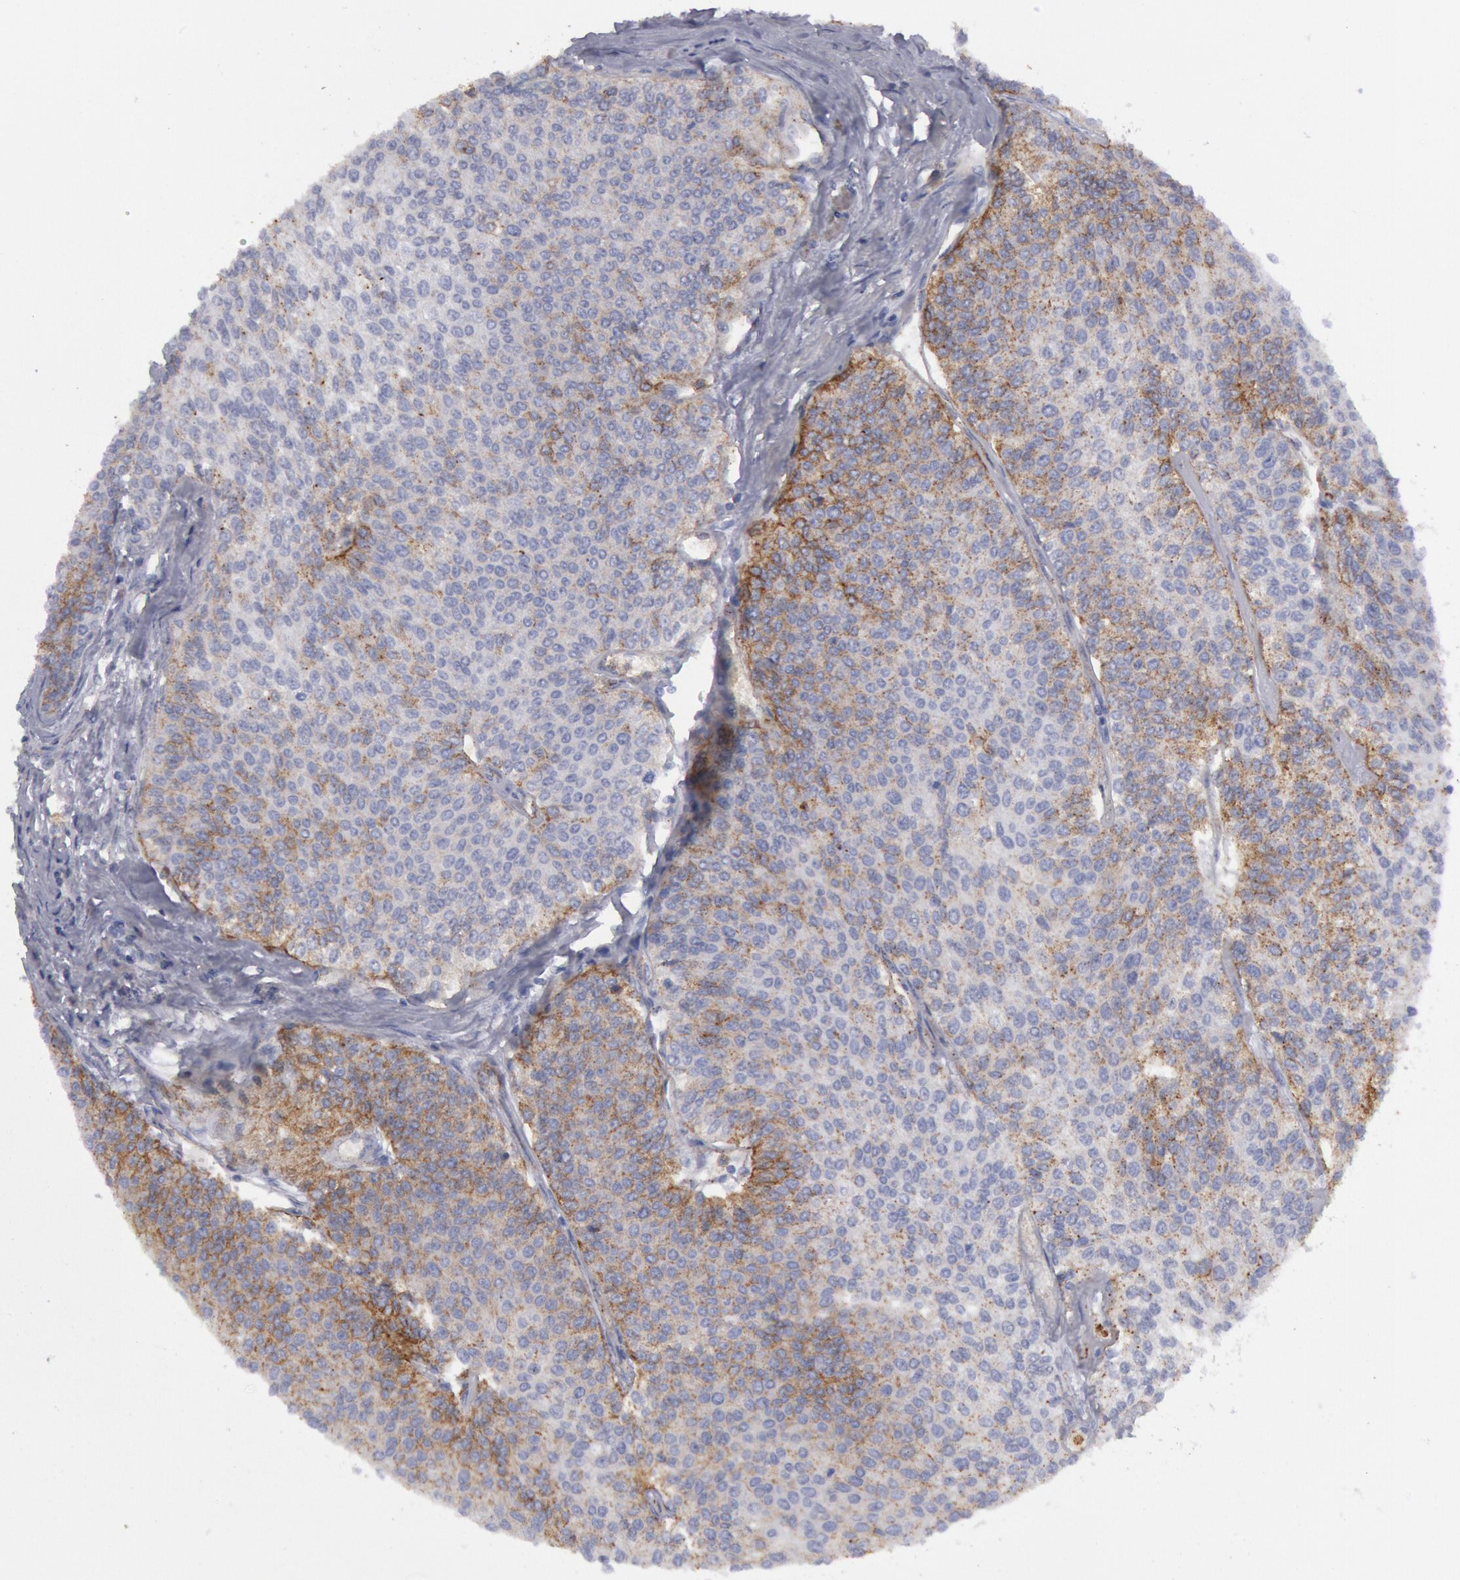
{"staining": {"intensity": "weak", "quantity": "25%-75%", "location": "cytoplasmic/membranous"}, "tissue": "urothelial cancer", "cell_type": "Tumor cells", "image_type": "cancer", "snomed": [{"axis": "morphology", "description": "Urothelial carcinoma, Low grade"}, {"axis": "topography", "description": "Urinary bladder"}], "caption": "Tumor cells show weak cytoplasmic/membranous positivity in about 25%-75% of cells in urothelial cancer.", "gene": "FLOT1", "patient": {"sex": "female", "age": 73}}